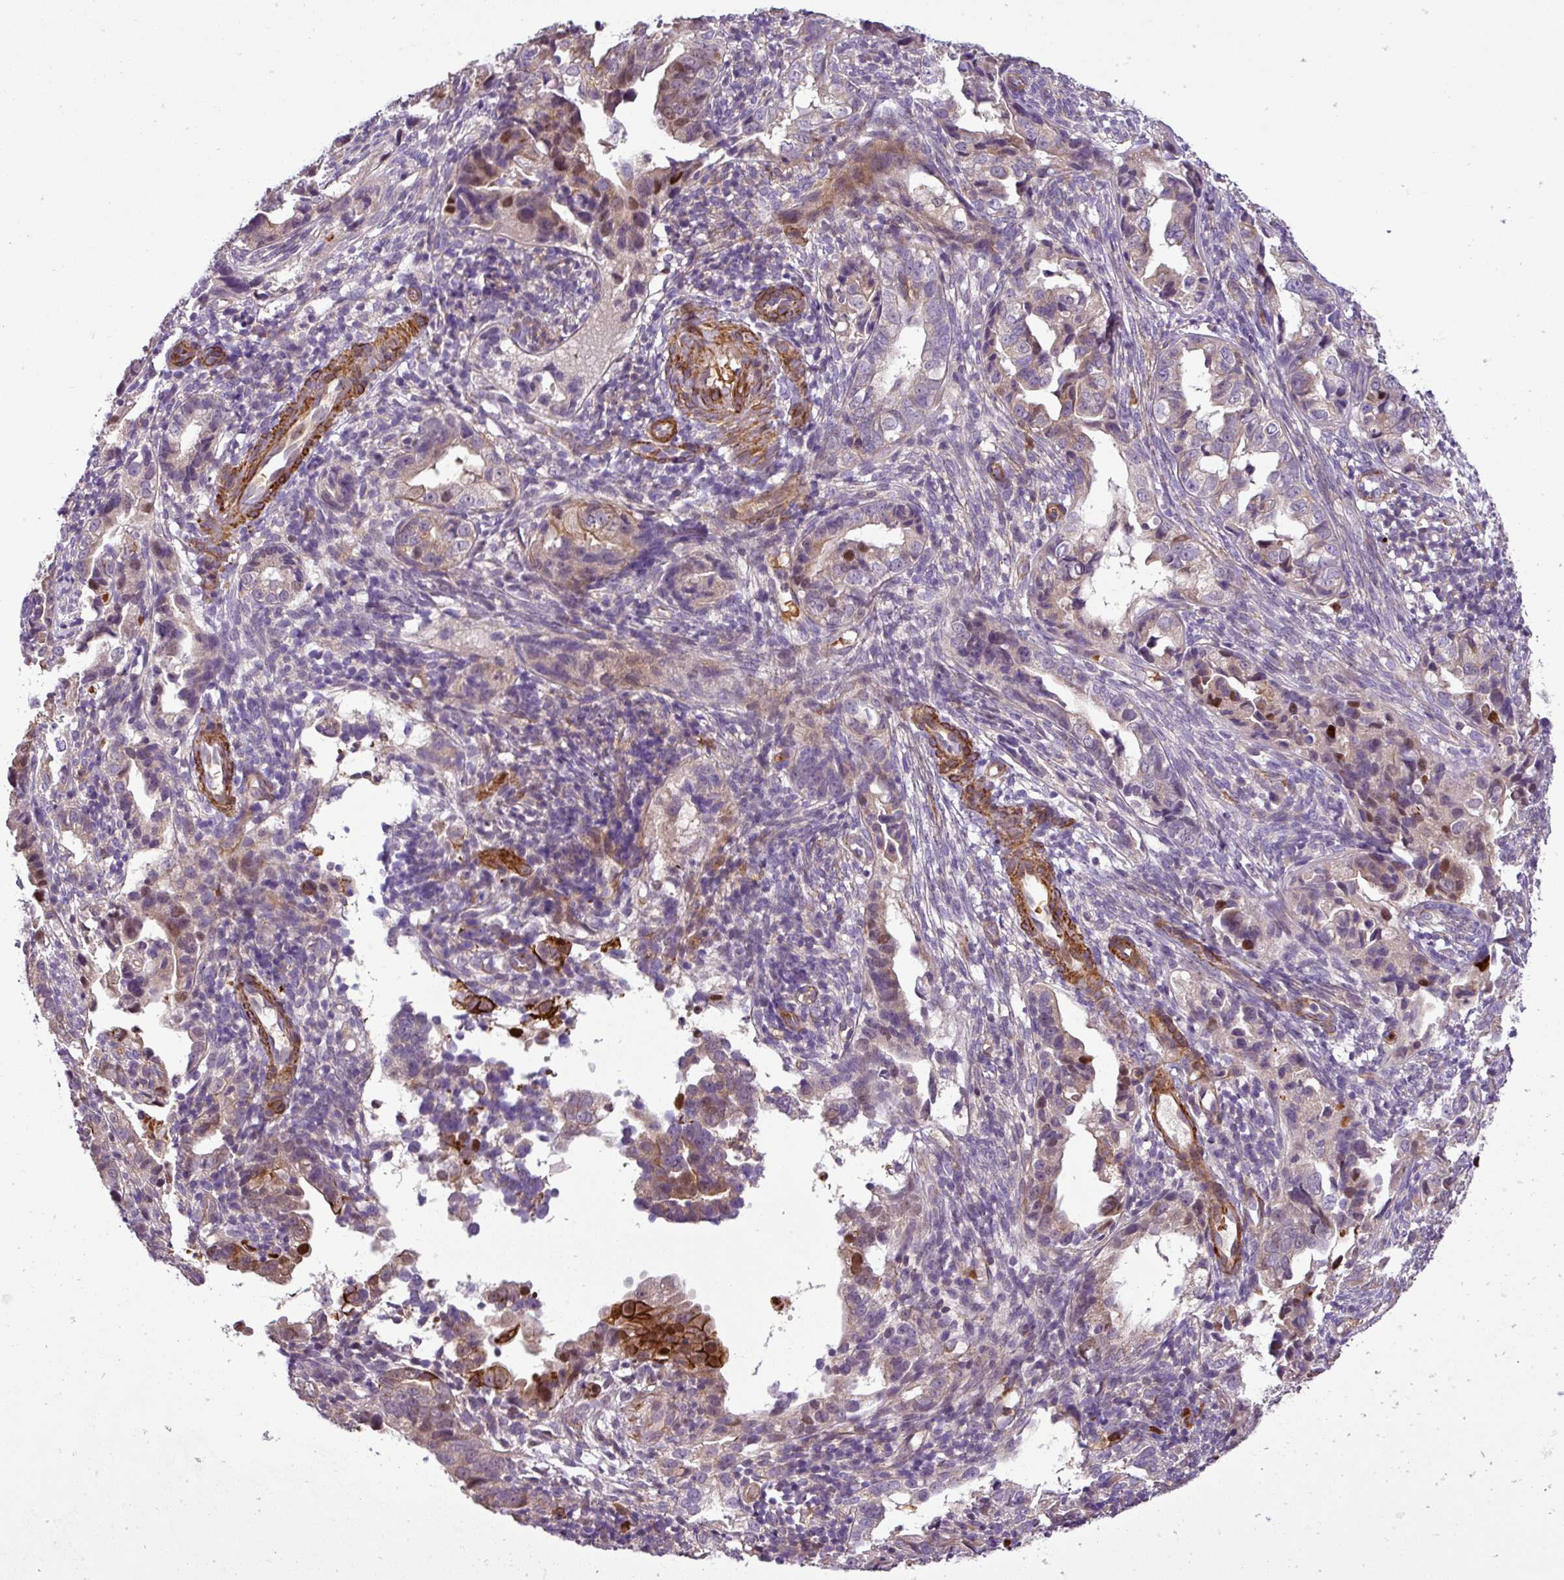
{"staining": {"intensity": "weak", "quantity": "<25%", "location": "cytoplasmic/membranous,nuclear"}, "tissue": "endometrial cancer", "cell_type": "Tumor cells", "image_type": "cancer", "snomed": [{"axis": "morphology", "description": "Adenocarcinoma, NOS"}, {"axis": "topography", "description": "Endometrium"}], "caption": "Immunohistochemistry histopathology image of neoplastic tissue: human endometrial adenocarcinoma stained with DAB reveals no significant protein positivity in tumor cells. (Stains: DAB immunohistochemistry (IHC) with hematoxylin counter stain, Microscopy: brightfield microscopy at high magnification).", "gene": "NBEAL2", "patient": {"sex": "female", "age": 57}}